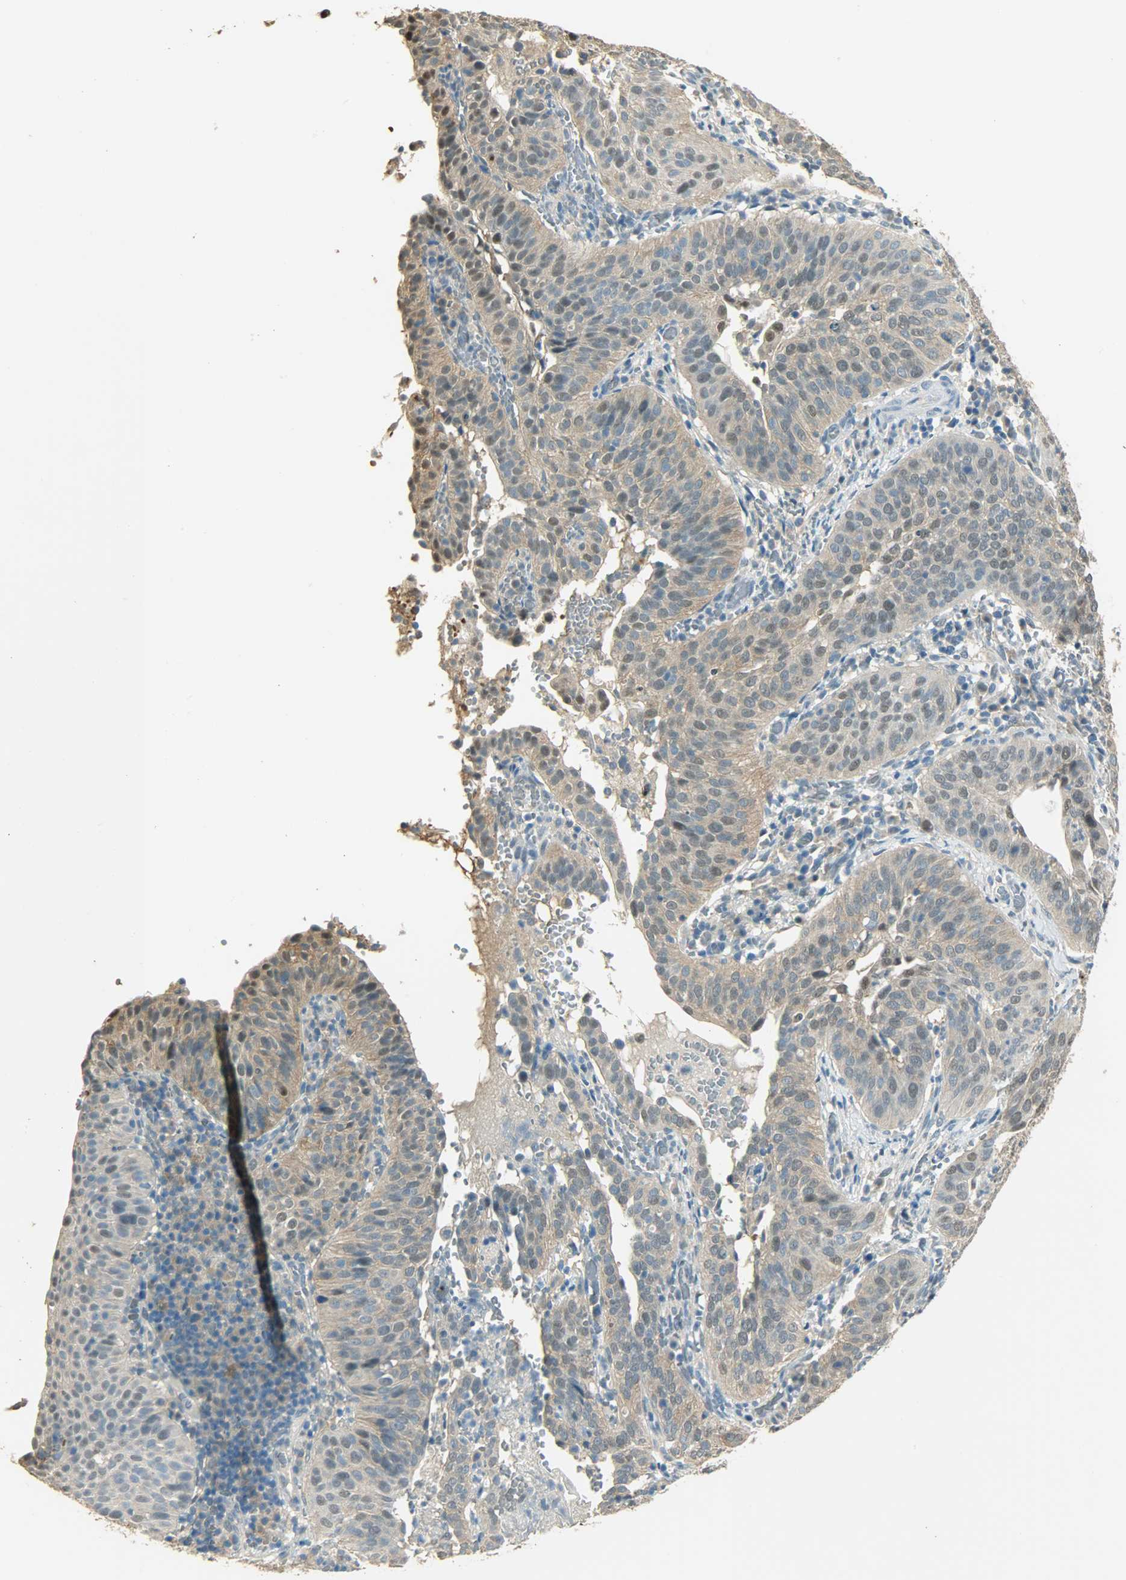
{"staining": {"intensity": "weak", "quantity": "<25%", "location": "cytoplasmic/membranous,nuclear"}, "tissue": "cervical cancer", "cell_type": "Tumor cells", "image_type": "cancer", "snomed": [{"axis": "morphology", "description": "Squamous cell carcinoma, NOS"}, {"axis": "topography", "description": "Cervix"}], "caption": "Tumor cells show no significant protein positivity in cervical cancer (squamous cell carcinoma).", "gene": "PRMT5", "patient": {"sex": "female", "age": 39}}